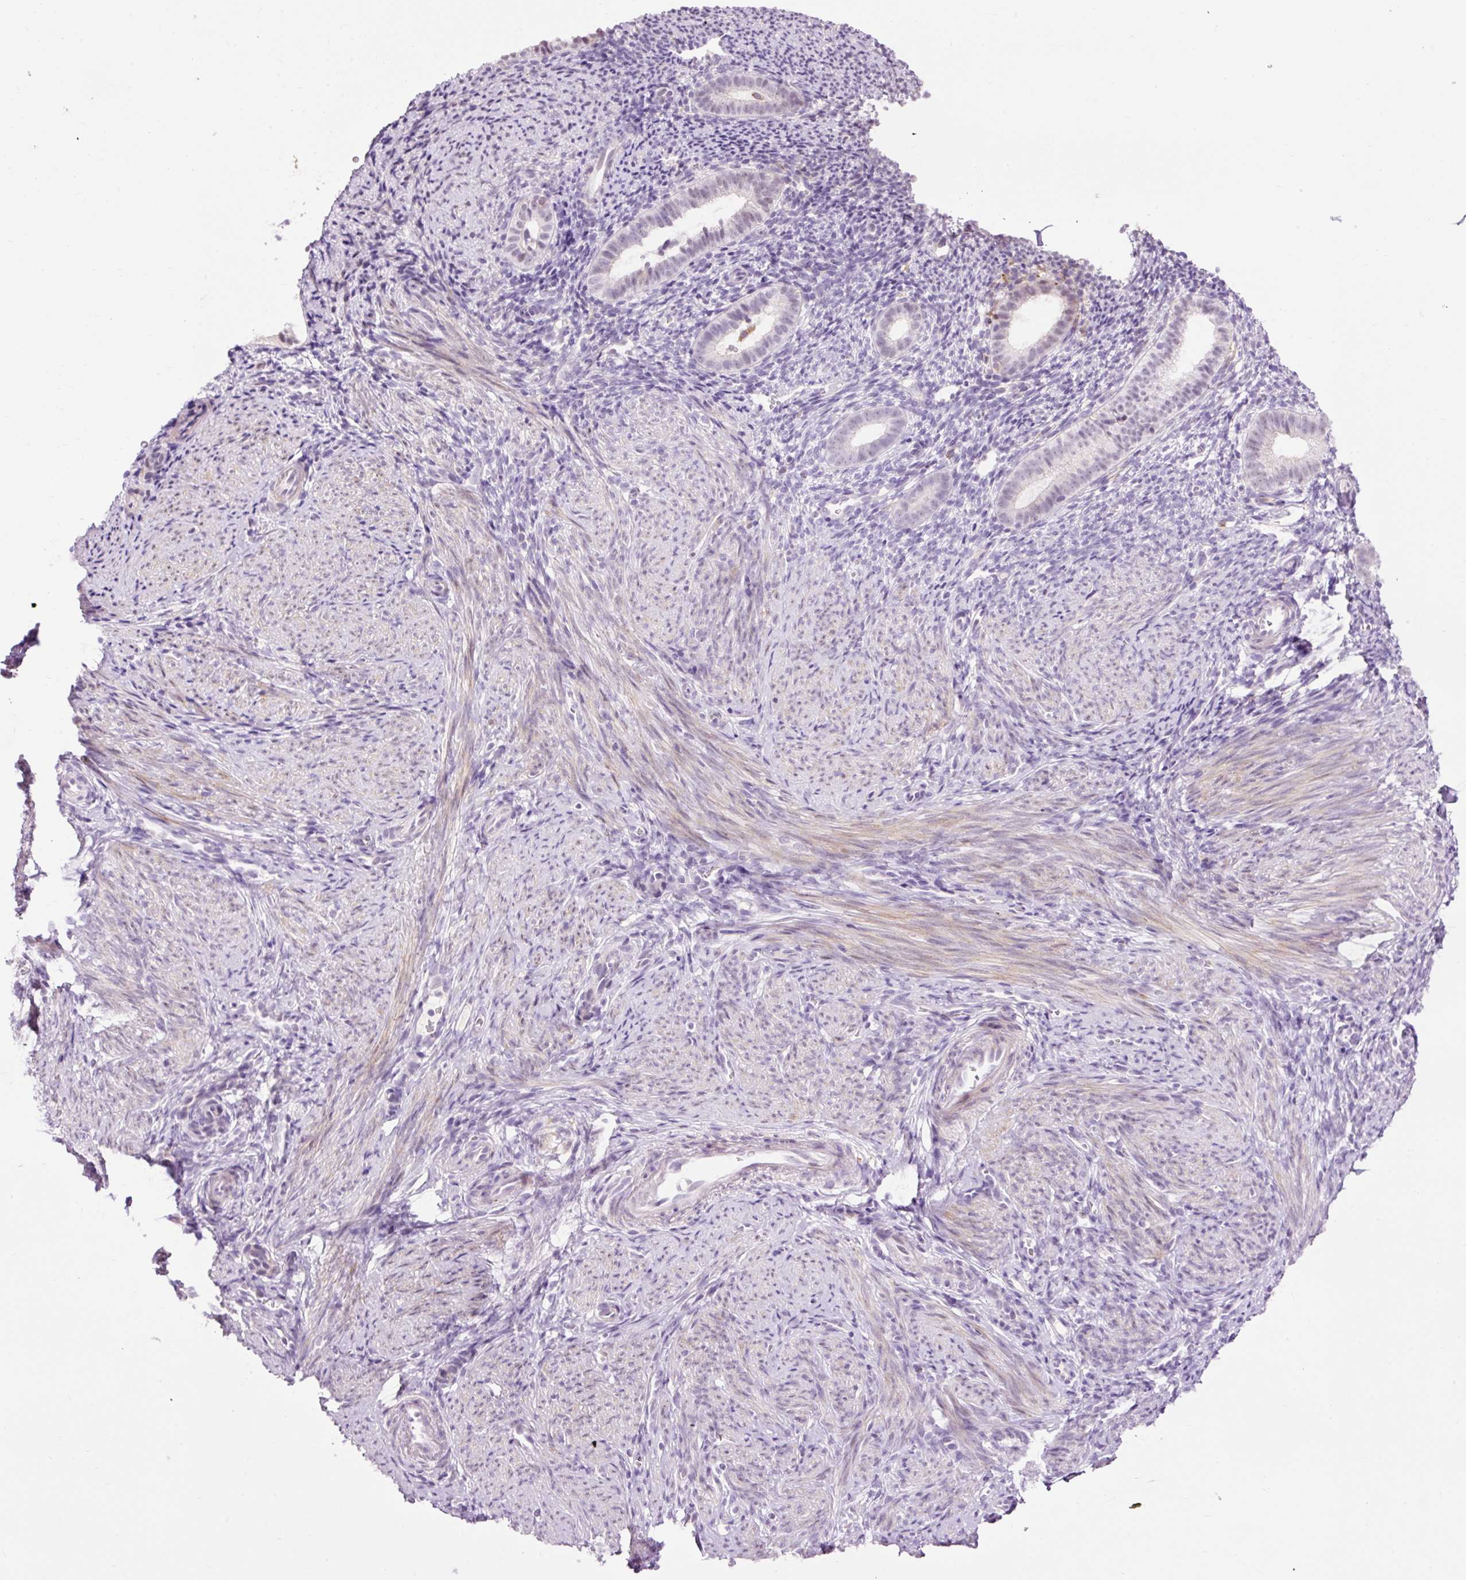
{"staining": {"intensity": "negative", "quantity": "none", "location": "none"}, "tissue": "endometrium", "cell_type": "Cells in endometrial stroma", "image_type": "normal", "snomed": [{"axis": "morphology", "description": "Normal tissue, NOS"}, {"axis": "topography", "description": "Endometrium"}], "caption": "IHC of normal endometrium exhibits no positivity in cells in endometrial stroma.", "gene": "LY86", "patient": {"sex": "female", "age": 39}}